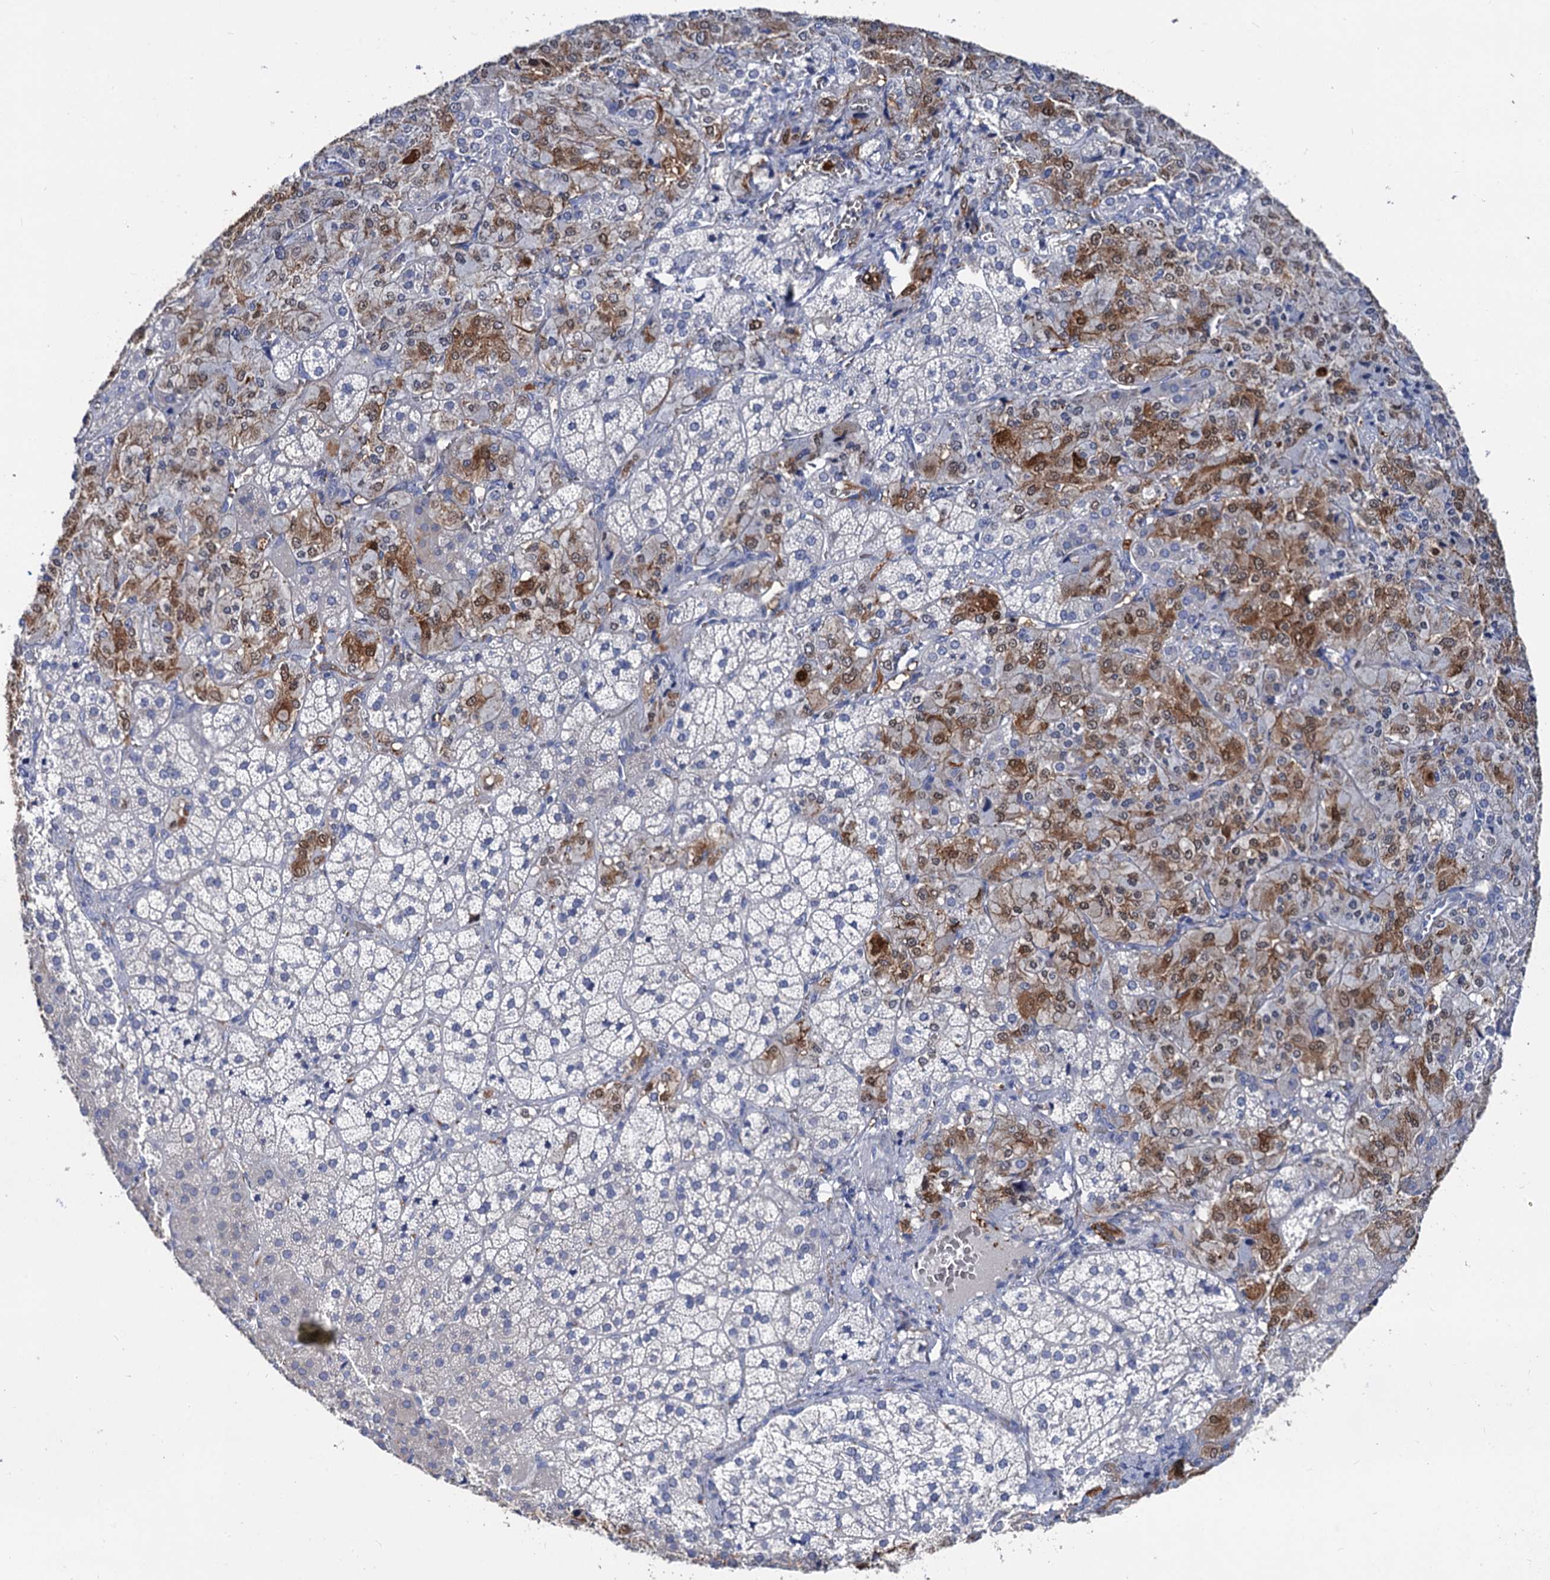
{"staining": {"intensity": "moderate", "quantity": "<25%", "location": "cytoplasmic/membranous"}, "tissue": "adrenal gland", "cell_type": "Glandular cells", "image_type": "normal", "snomed": [{"axis": "morphology", "description": "Normal tissue, NOS"}, {"axis": "topography", "description": "Adrenal gland"}], "caption": "Immunohistochemistry (IHC) (DAB) staining of normal adrenal gland demonstrates moderate cytoplasmic/membranous protein positivity in approximately <25% of glandular cells. (DAB IHC, brown staining for protein, blue staining for nuclei).", "gene": "CAPRIN2", "patient": {"sex": "female", "age": 44}}